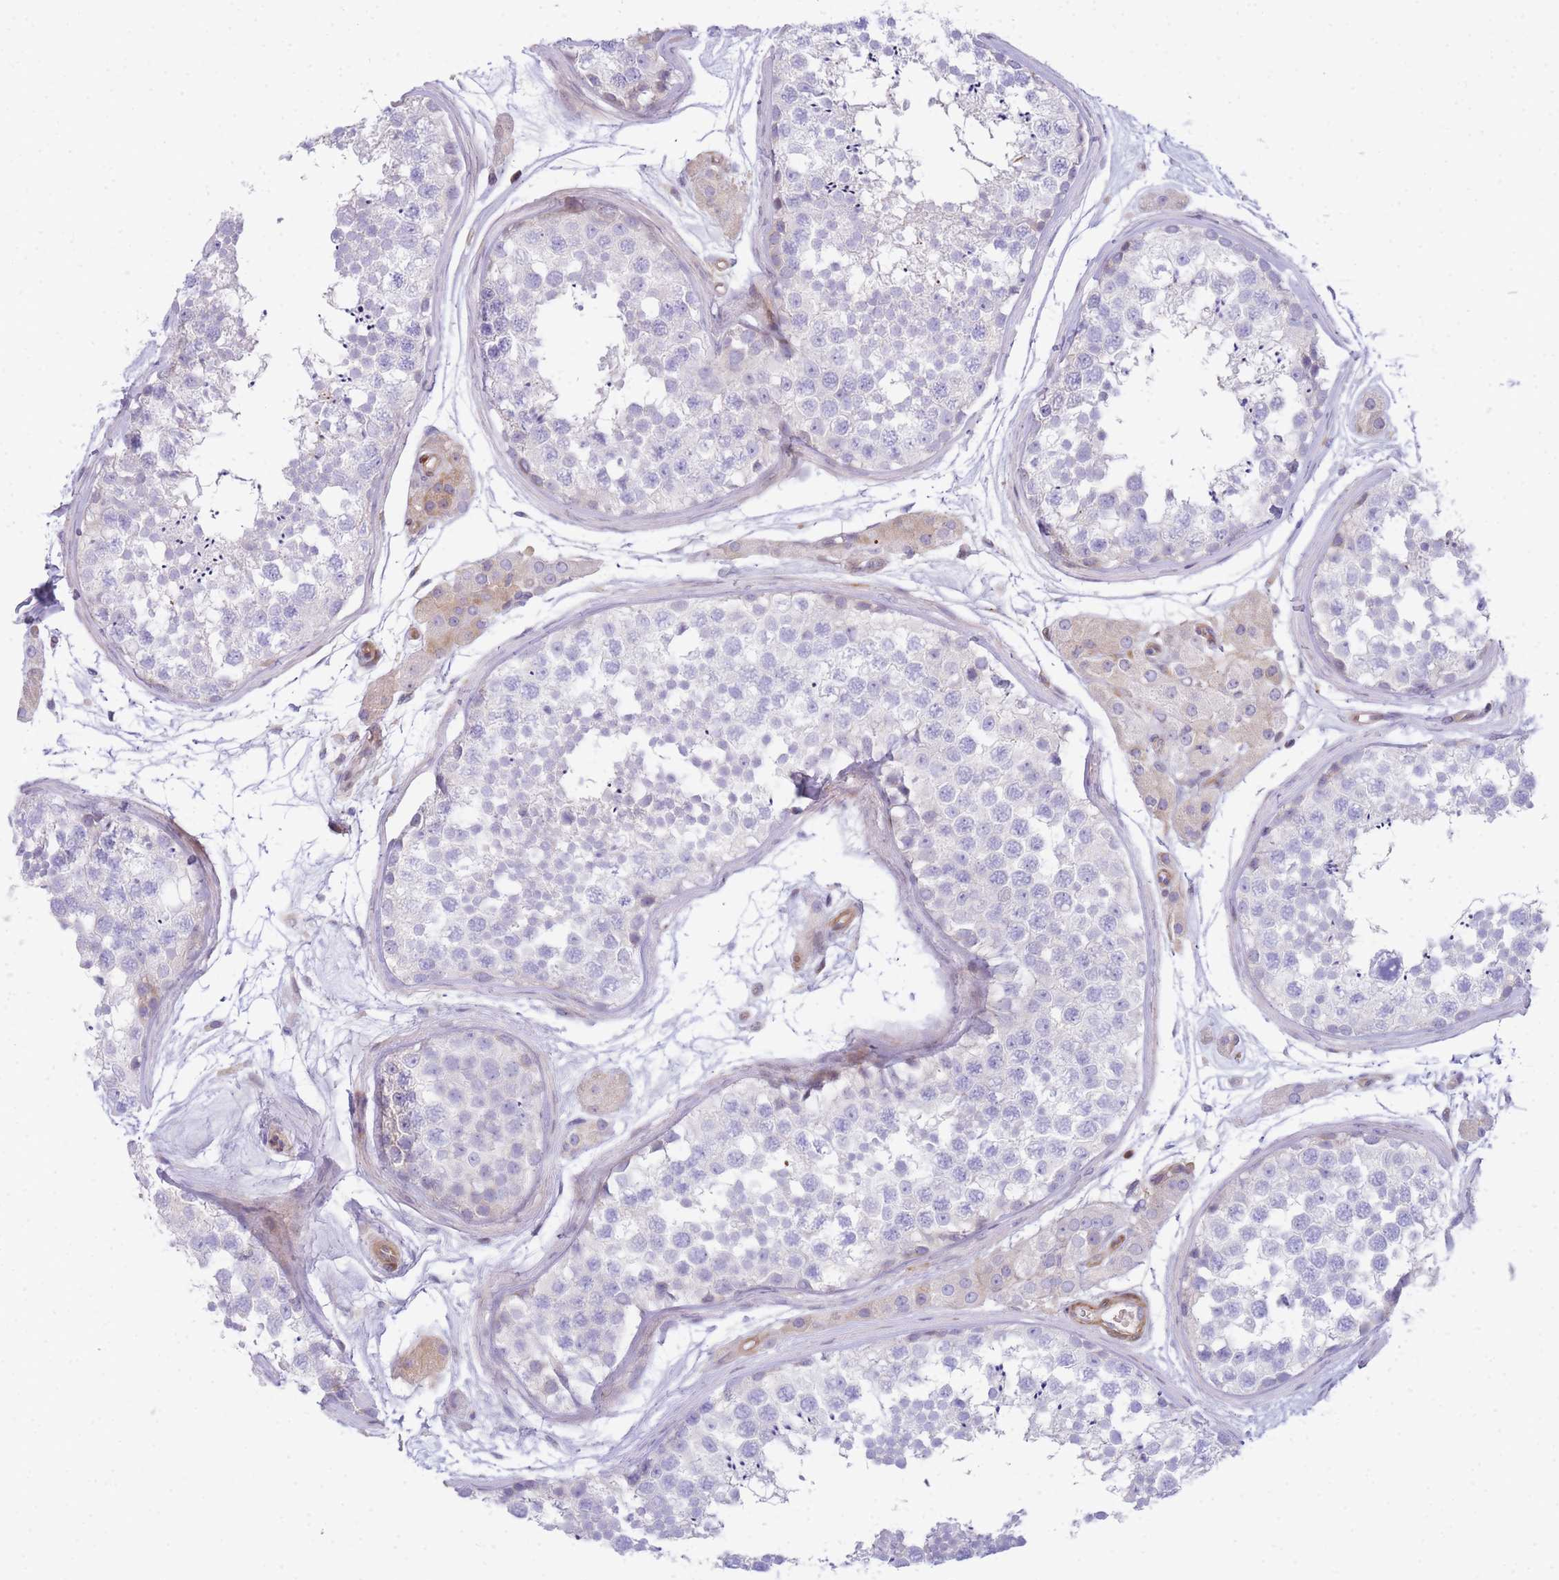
{"staining": {"intensity": "negative", "quantity": "none", "location": "none"}, "tissue": "testis", "cell_type": "Cells in seminiferous ducts", "image_type": "normal", "snomed": [{"axis": "morphology", "description": "Normal tissue, NOS"}, {"axis": "topography", "description": "Testis"}], "caption": "Immunohistochemistry image of benign testis: testis stained with DAB (3,3'-diaminobenzidine) reveals no significant protein positivity in cells in seminiferous ducts. (DAB immunohistochemistry (IHC) visualized using brightfield microscopy, high magnification).", "gene": "FBN3", "patient": {"sex": "male", "age": 56}}